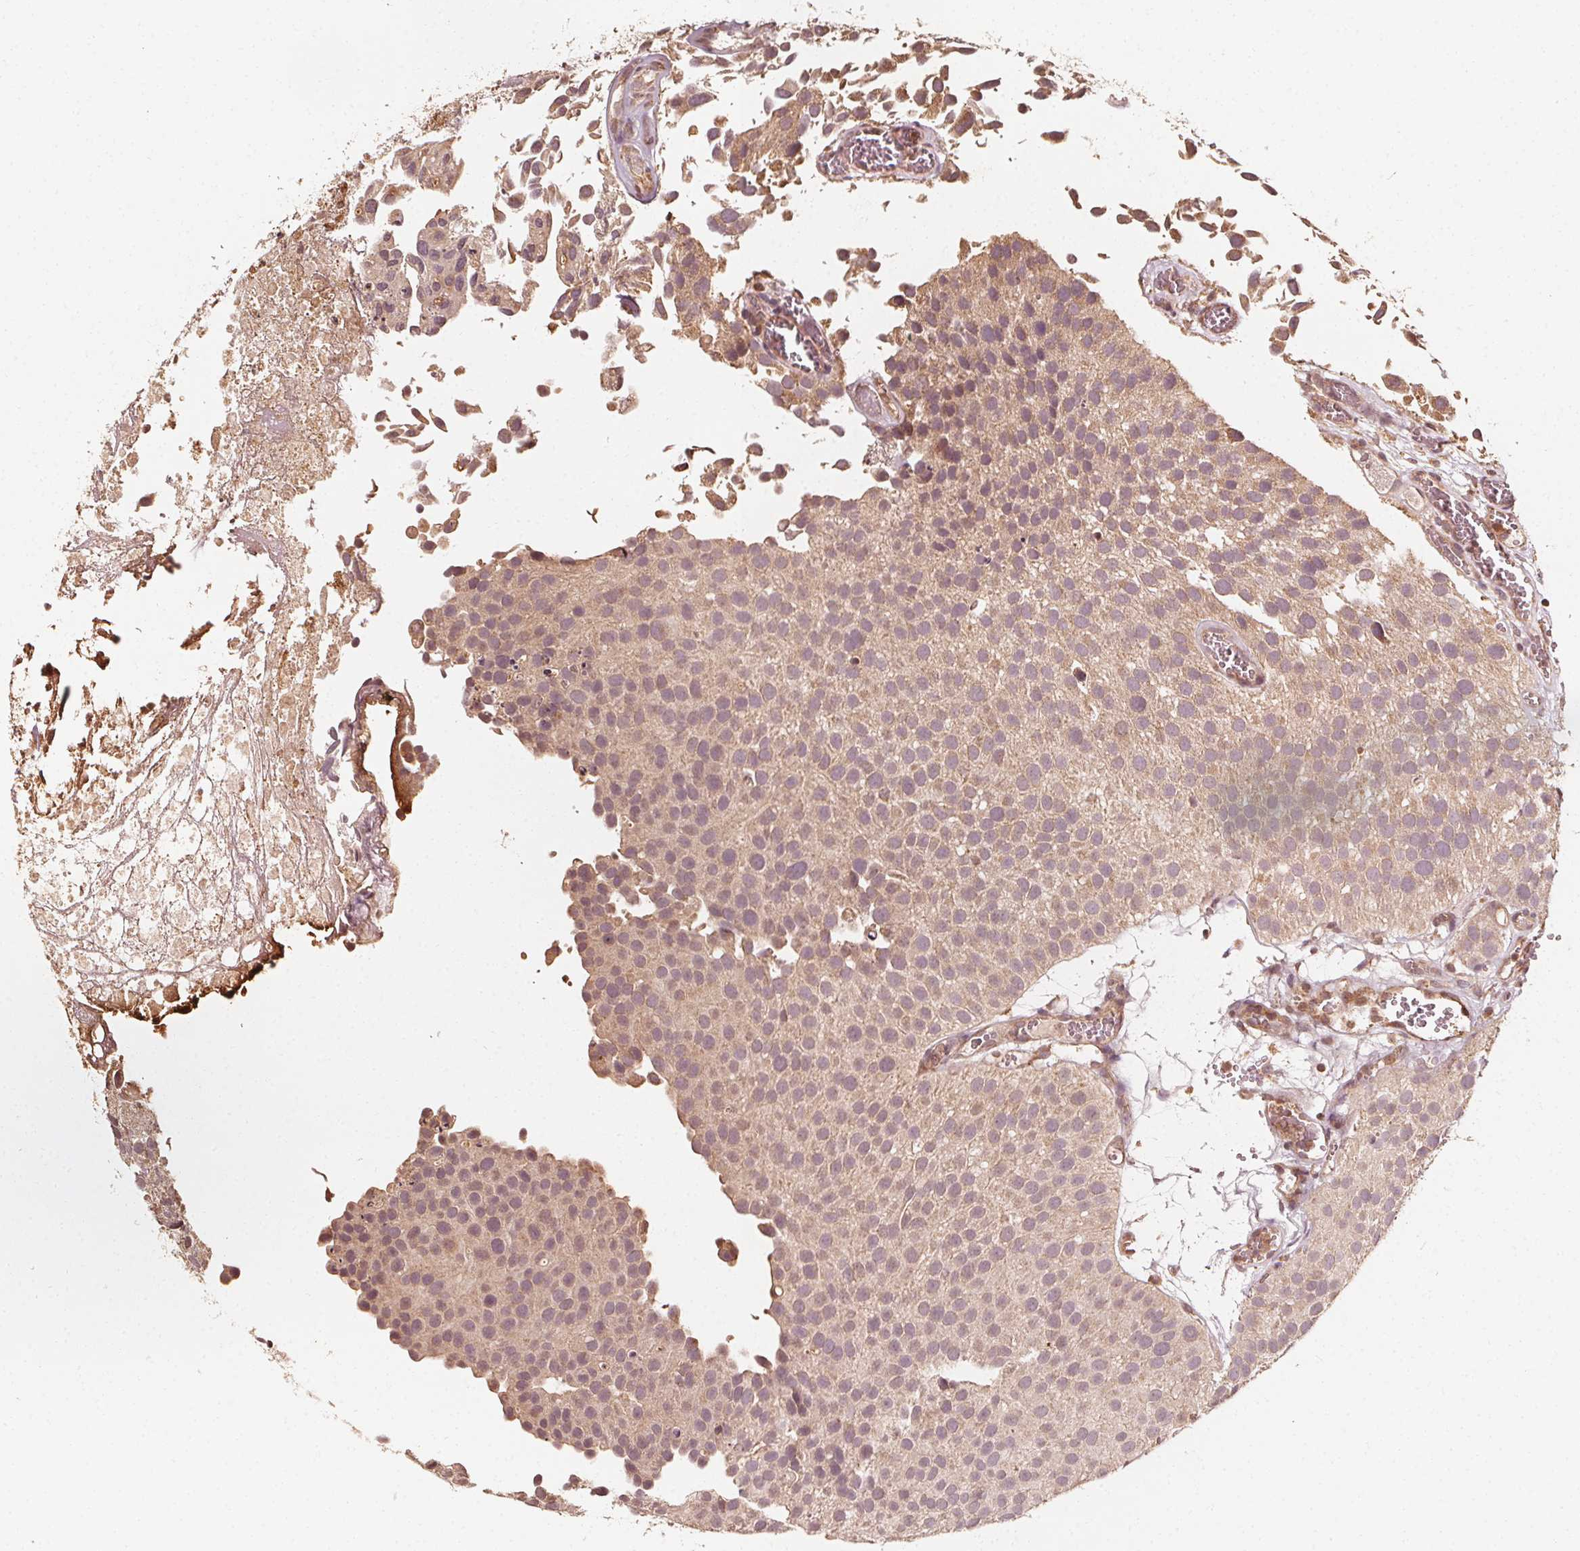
{"staining": {"intensity": "weak", "quantity": ">75%", "location": "cytoplasmic/membranous"}, "tissue": "urothelial cancer", "cell_type": "Tumor cells", "image_type": "cancer", "snomed": [{"axis": "morphology", "description": "Urothelial carcinoma, Low grade"}, {"axis": "topography", "description": "Urinary bladder"}], "caption": "The immunohistochemical stain labels weak cytoplasmic/membranous expression in tumor cells of urothelial carcinoma (low-grade) tissue.", "gene": "NPC1", "patient": {"sex": "female", "age": 69}}